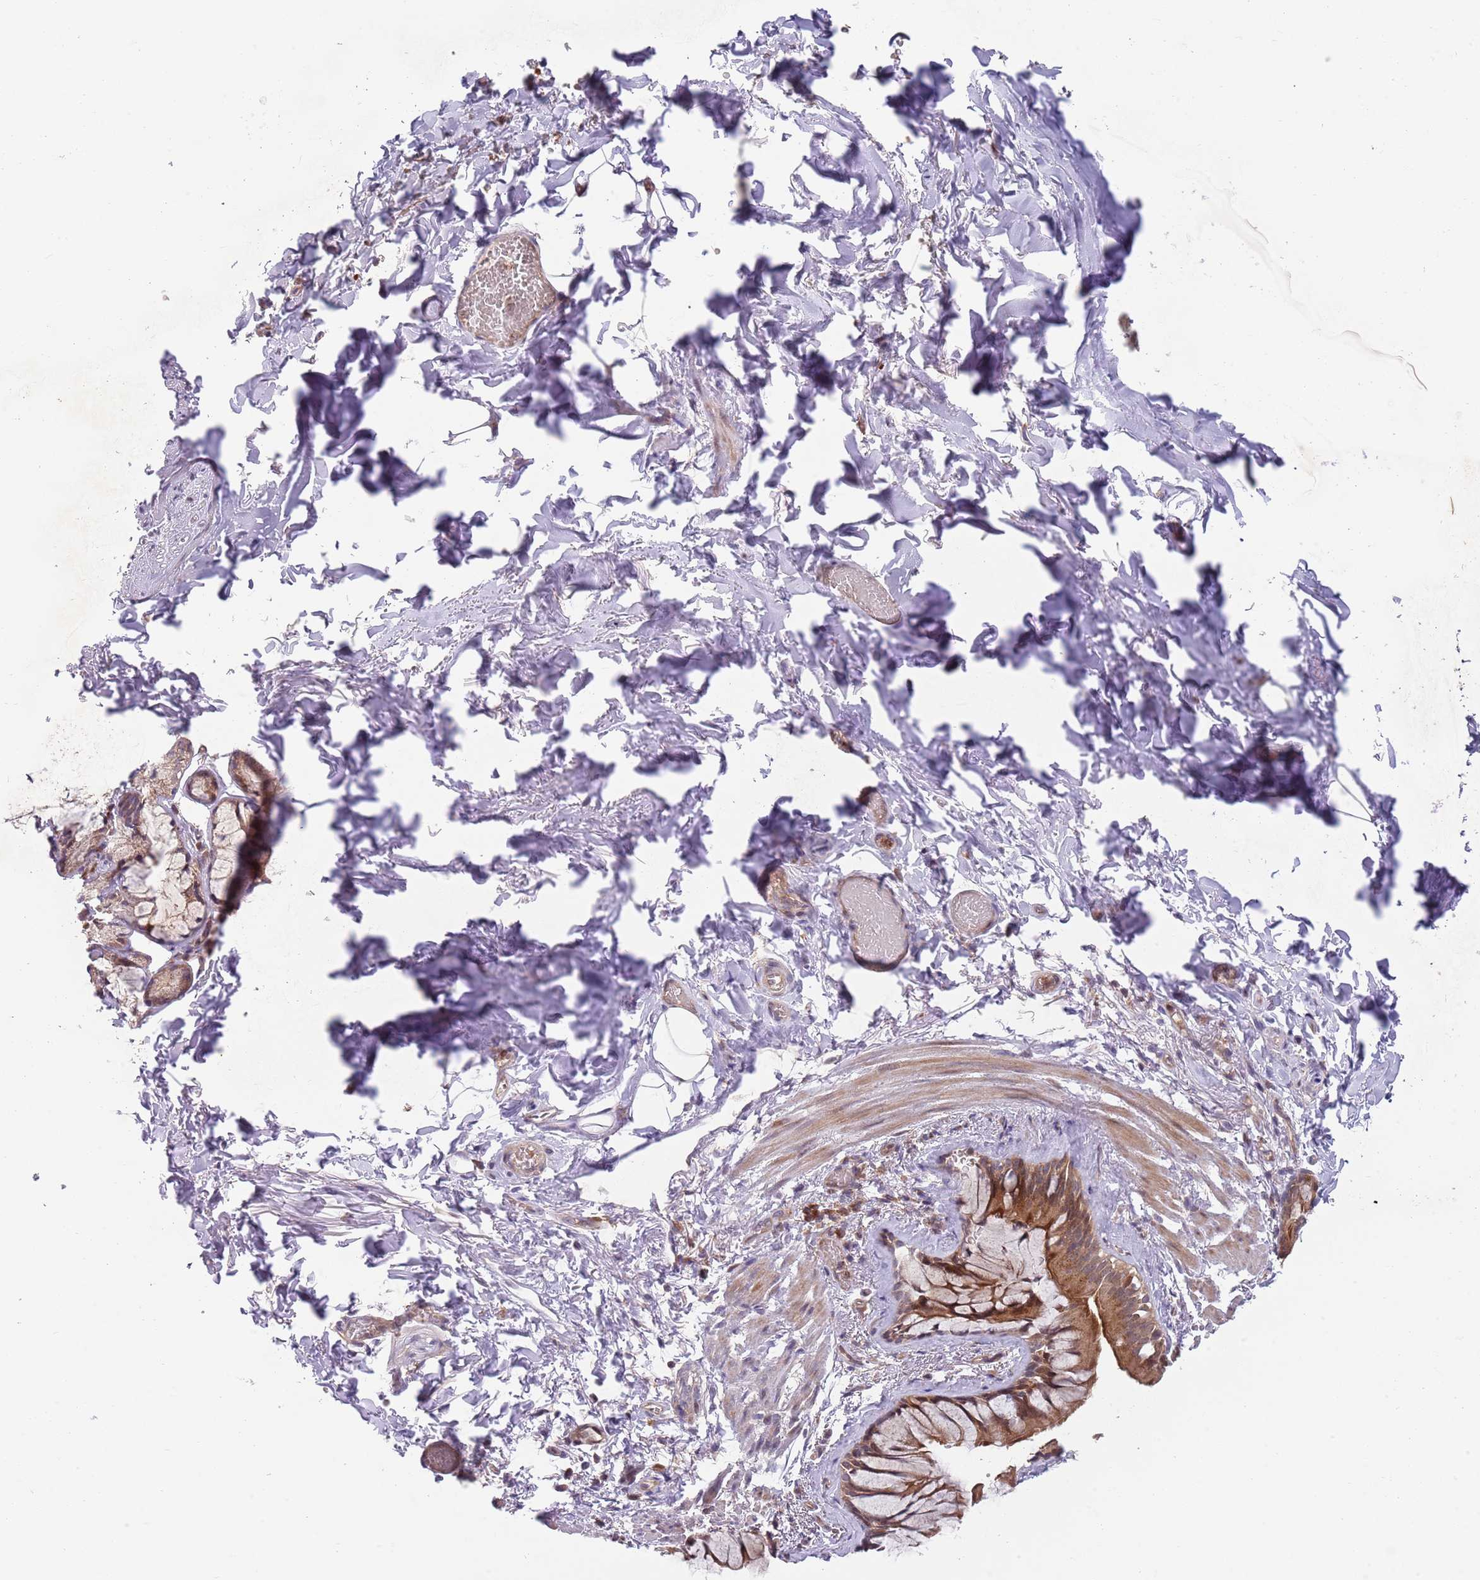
{"staining": {"intensity": "moderate", "quantity": ">75%", "location": "cytoplasmic/membranous,nuclear"}, "tissue": "bronchus", "cell_type": "Respiratory epithelial cells", "image_type": "normal", "snomed": [{"axis": "morphology", "description": "Normal tissue, NOS"}, {"axis": "topography", "description": "Cartilage tissue"}], "caption": "This micrograph shows immunohistochemistry (IHC) staining of normal bronchus, with medium moderate cytoplasmic/membranous,nuclear expression in about >75% of respiratory epithelial cells.", "gene": "GGA1", "patient": {"sex": "male", "age": 63}}